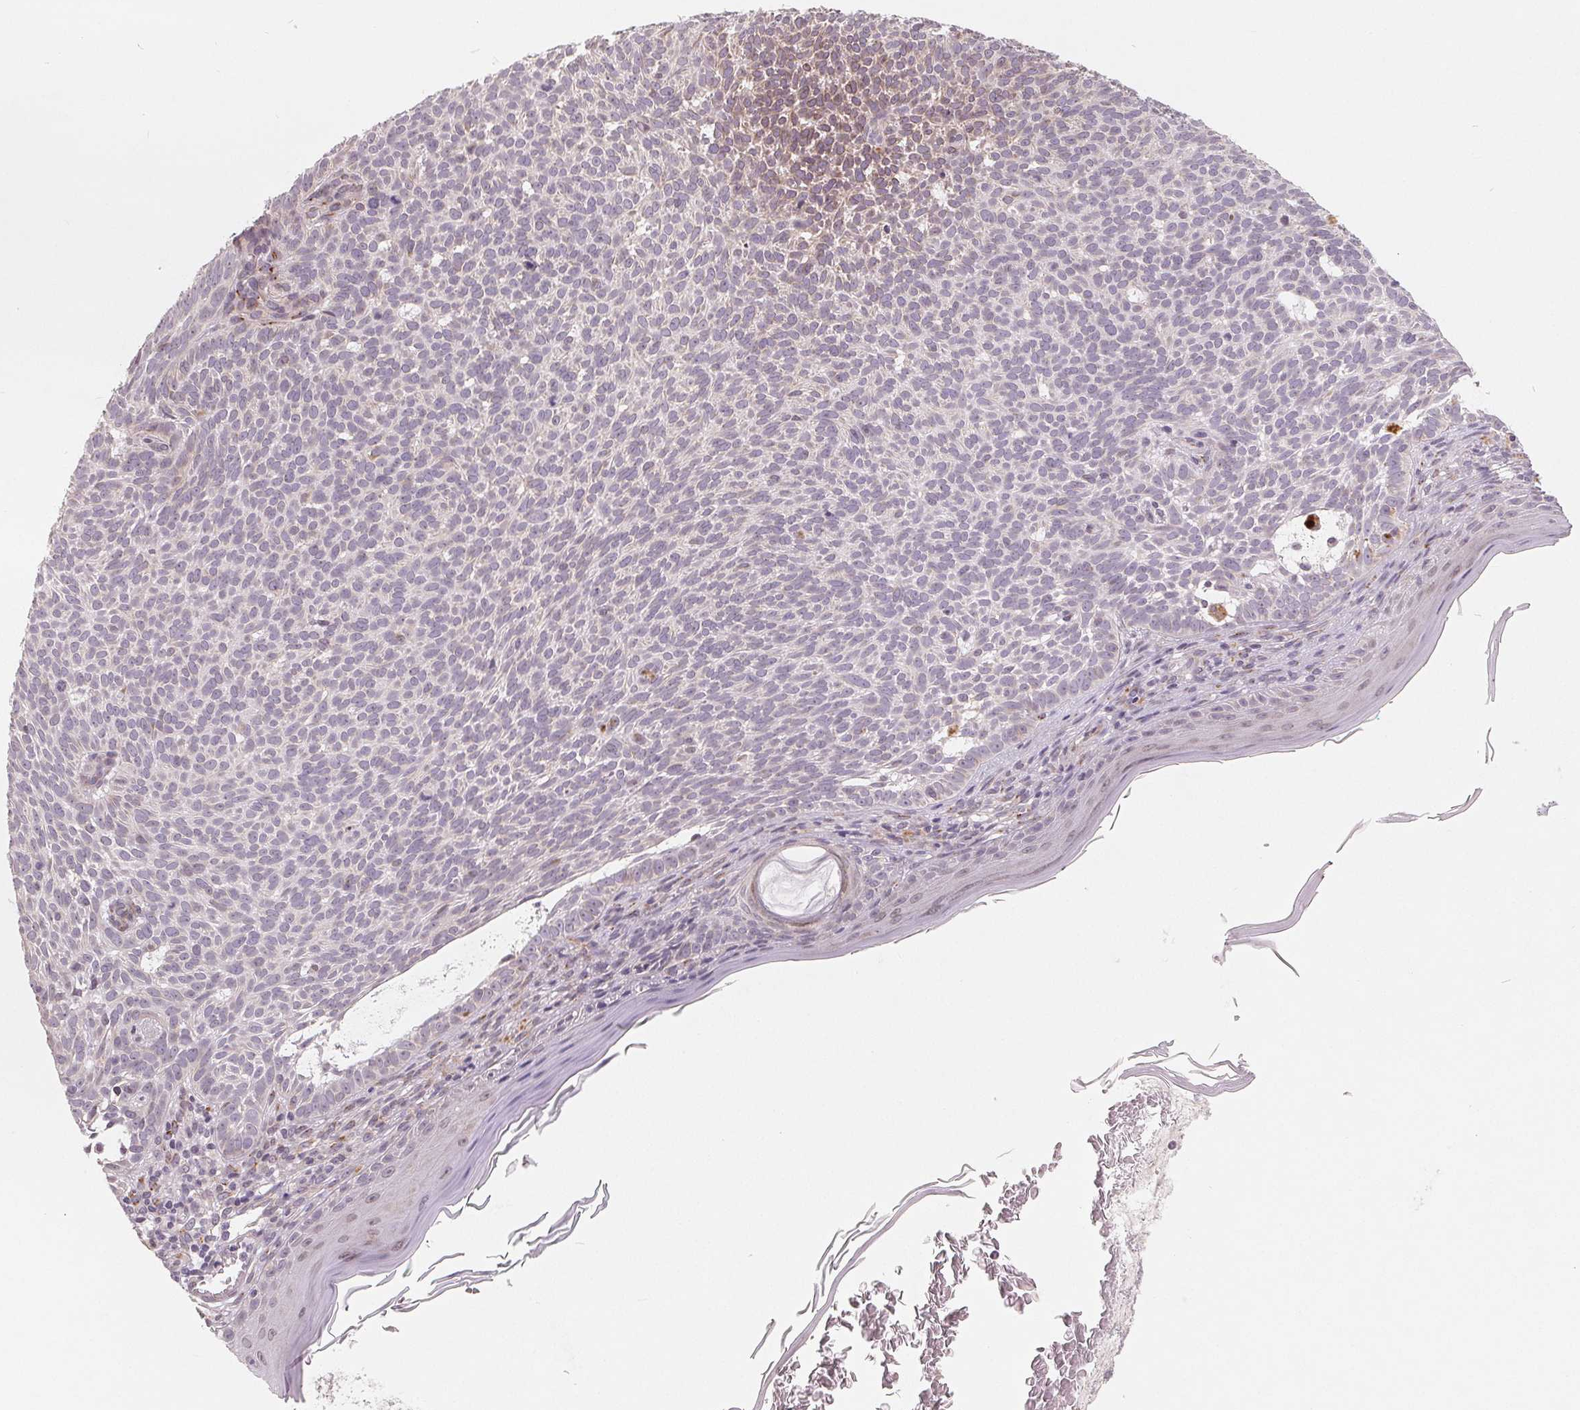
{"staining": {"intensity": "negative", "quantity": "none", "location": "none"}, "tissue": "skin cancer", "cell_type": "Tumor cells", "image_type": "cancer", "snomed": [{"axis": "morphology", "description": "Basal cell carcinoma"}, {"axis": "topography", "description": "Skin"}], "caption": "The histopathology image shows no significant positivity in tumor cells of basal cell carcinoma (skin).", "gene": "TMSB15B", "patient": {"sex": "male", "age": 78}}